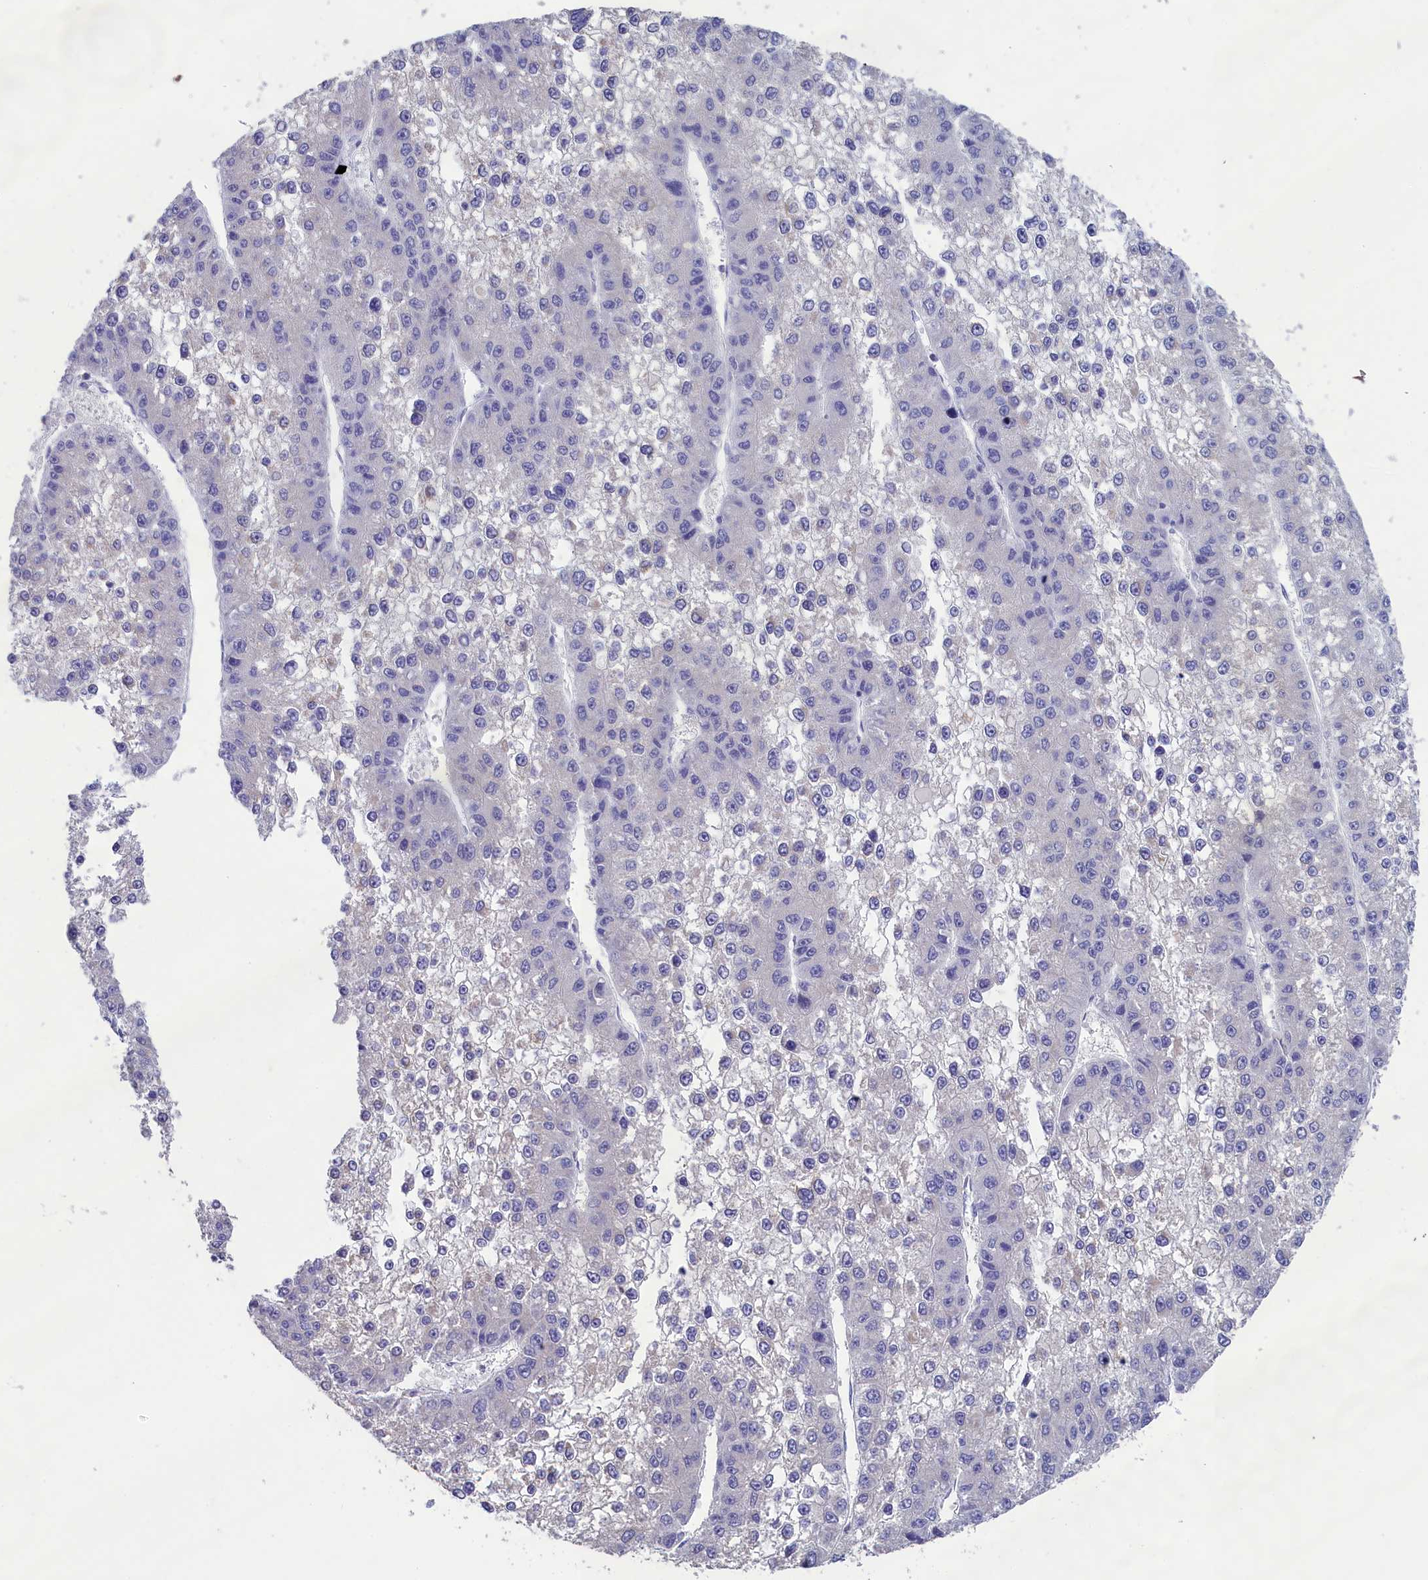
{"staining": {"intensity": "negative", "quantity": "none", "location": "none"}, "tissue": "liver cancer", "cell_type": "Tumor cells", "image_type": "cancer", "snomed": [{"axis": "morphology", "description": "Carcinoma, Hepatocellular, NOS"}, {"axis": "topography", "description": "Liver"}], "caption": "This is a micrograph of IHC staining of hepatocellular carcinoma (liver), which shows no expression in tumor cells.", "gene": "PRDM12", "patient": {"sex": "female", "age": 73}}